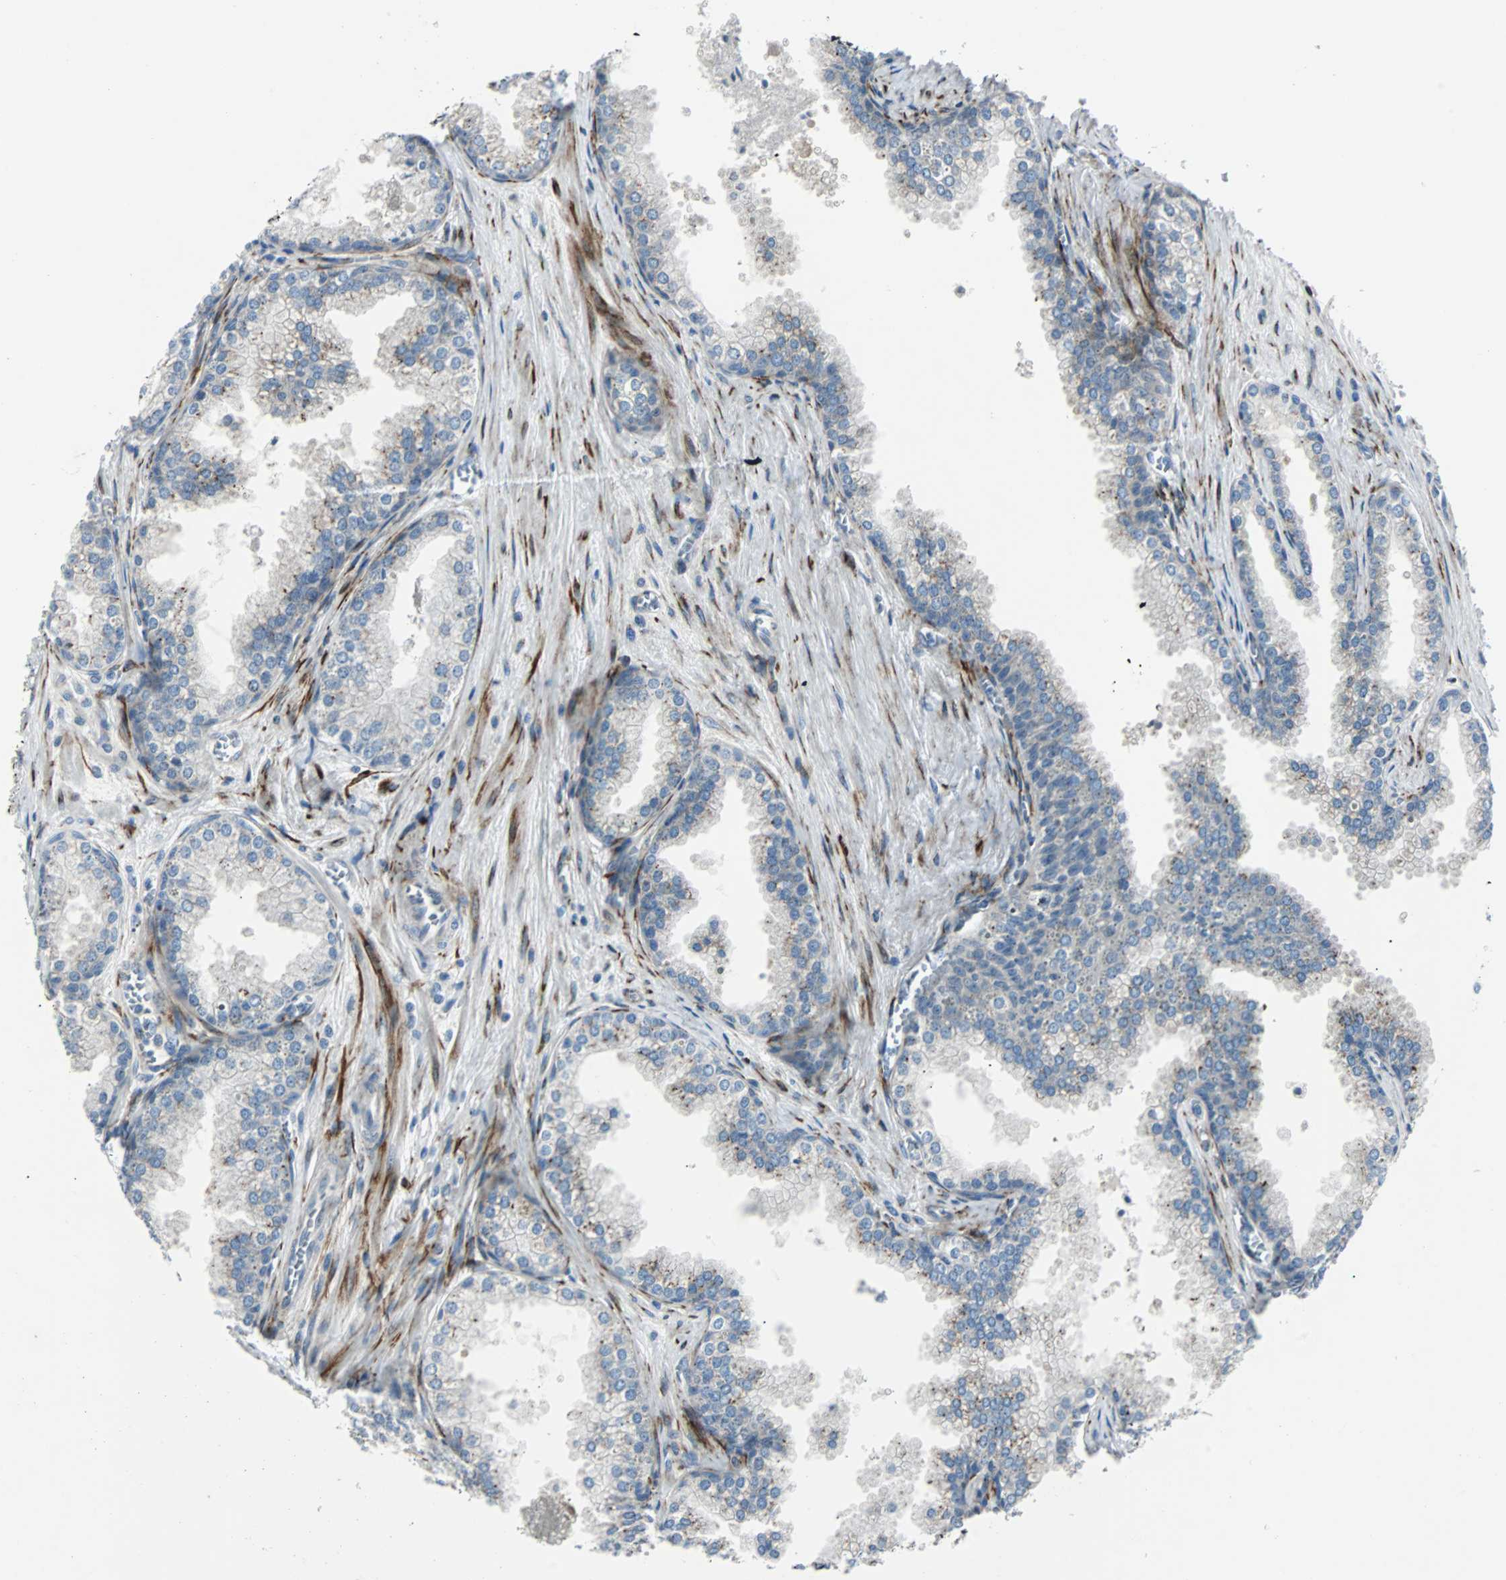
{"staining": {"intensity": "moderate", "quantity": ">75%", "location": "cytoplasmic/membranous"}, "tissue": "prostate cancer", "cell_type": "Tumor cells", "image_type": "cancer", "snomed": [{"axis": "morphology", "description": "Adenocarcinoma, Low grade"}, {"axis": "topography", "description": "Prostate"}], "caption": "Prostate cancer stained with a brown dye shows moderate cytoplasmic/membranous positive positivity in about >75% of tumor cells.", "gene": "BBC3", "patient": {"sex": "male", "age": 60}}